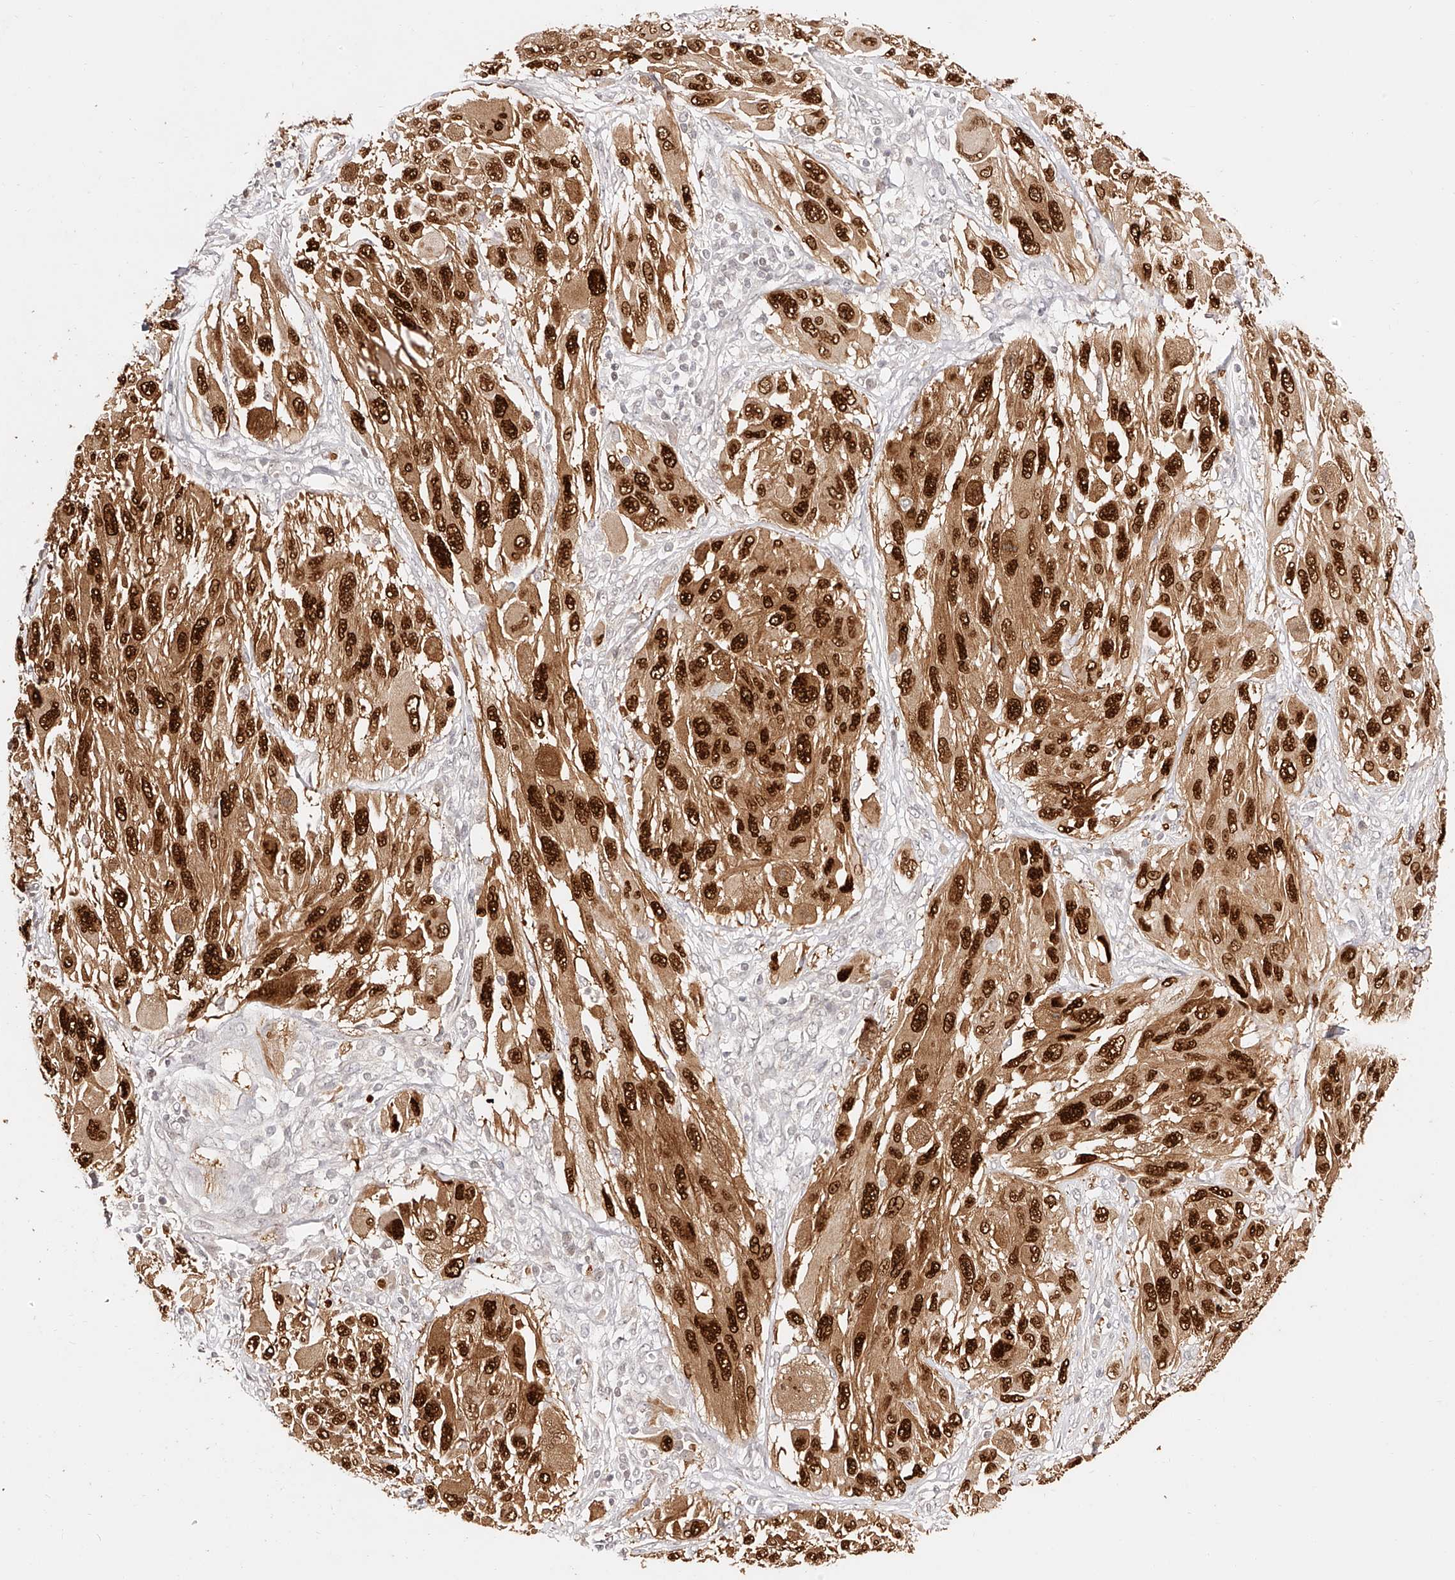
{"staining": {"intensity": "strong", "quantity": ">75%", "location": "cytoplasmic/membranous,nuclear"}, "tissue": "melanoma", "cell_type": "Tumor cells", "image_type": "cancer", "snomed": [{"axis": "morphology", "description": "Malignant melanoma, NOS"}, {"axis": "topography", "description": "Skin"}], "caption": "A brown stain labels strong cytoplasmic/membranous and nuclear expression of a protein in melanoma tumor cells.", "gene": "USF3", "patient": {"sex": "female", "age": 91}}